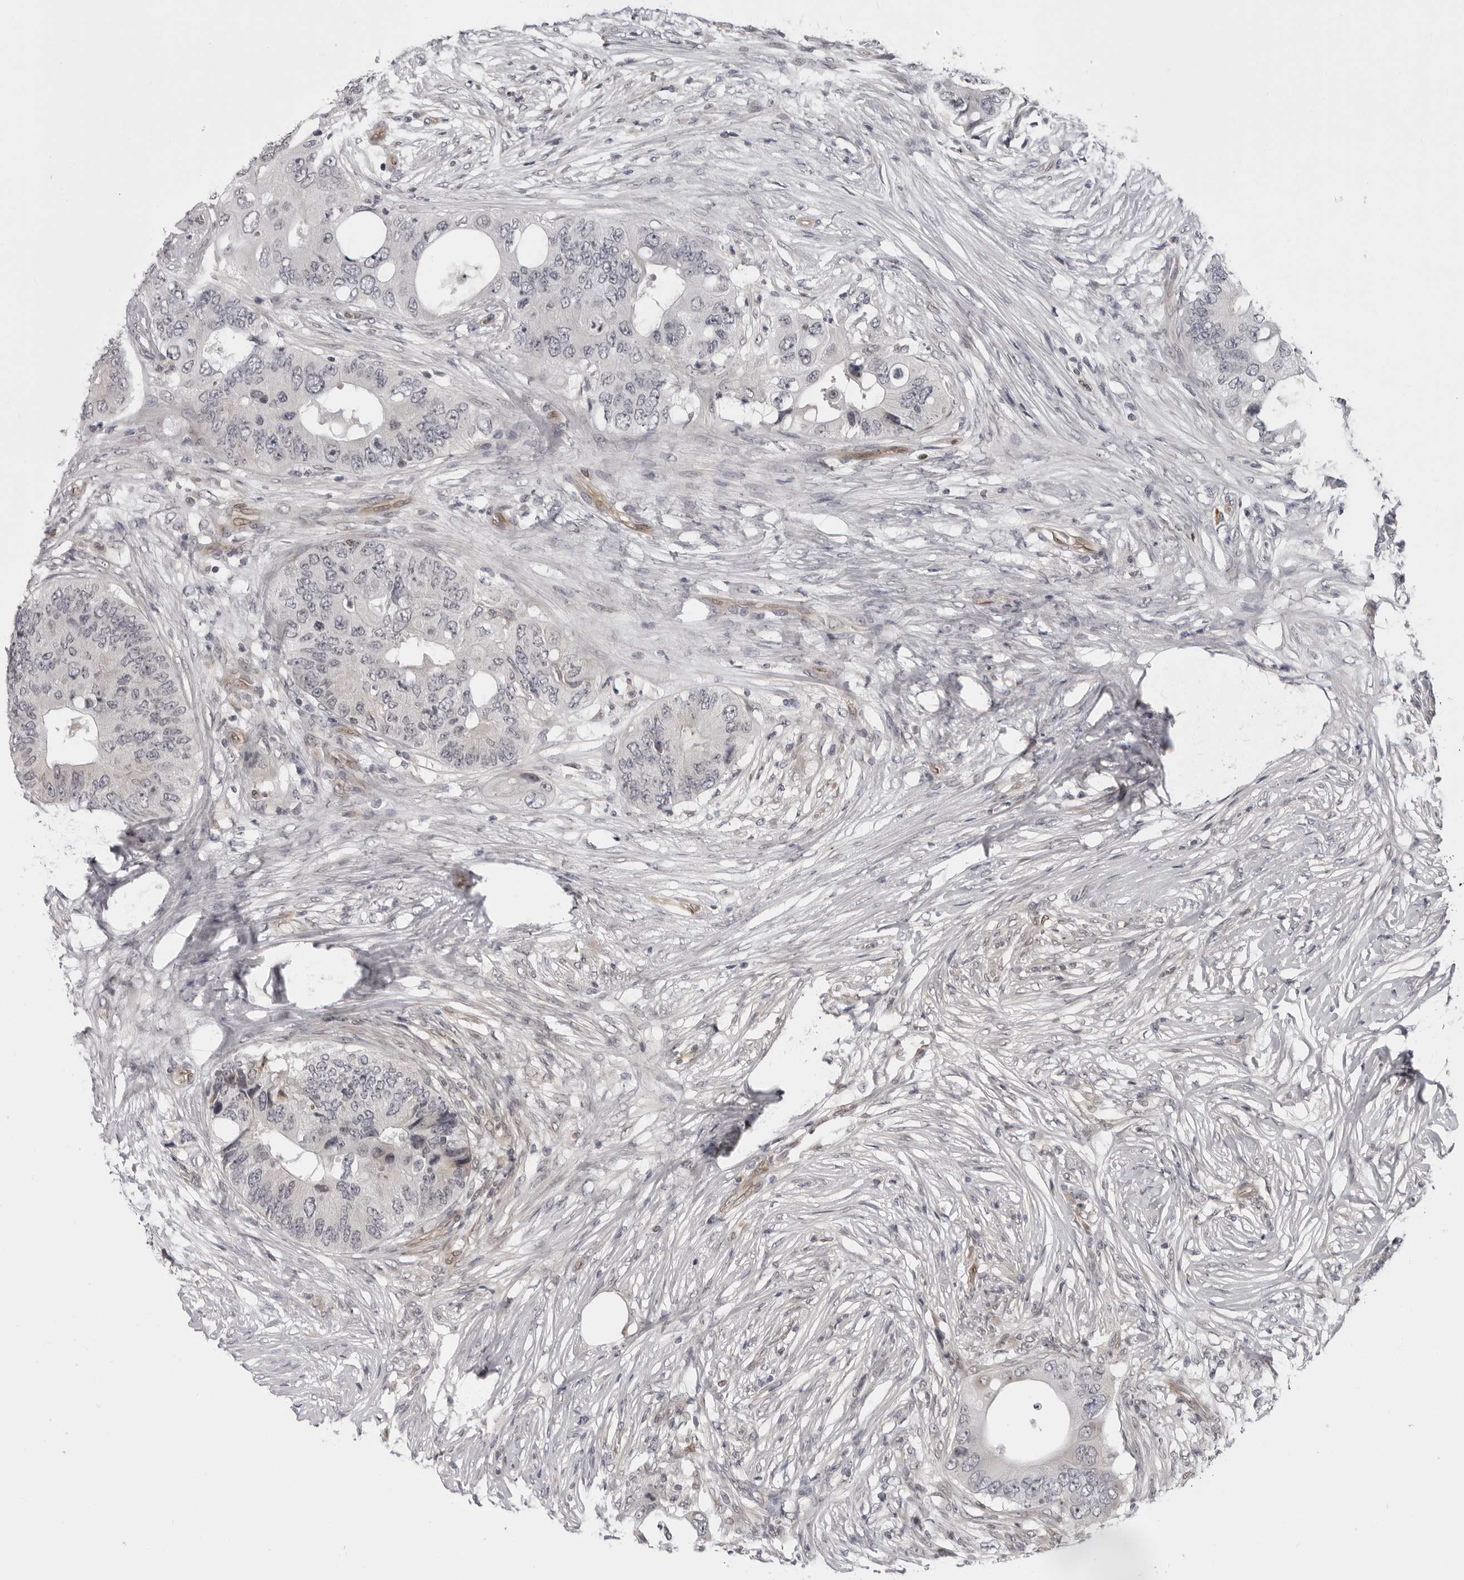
{"staining": {"intensity": "negative", "quantity": "none", "location": "none"}, "tissue": "colorectal cancer", "cell_type": "Tumor cells", "image_type": "cancer", "snomed": [{"axis": "morphology", "description": "Adenocarcinoma, NOS"}, {"axis": "topography", "description": "Colon"}], "caption": "This is an IHC micrograph of colorectal cancer. There is no staining in tumor cells.", "gene": "MAPK12", "patient": {"sex": "male", "age": 71}}